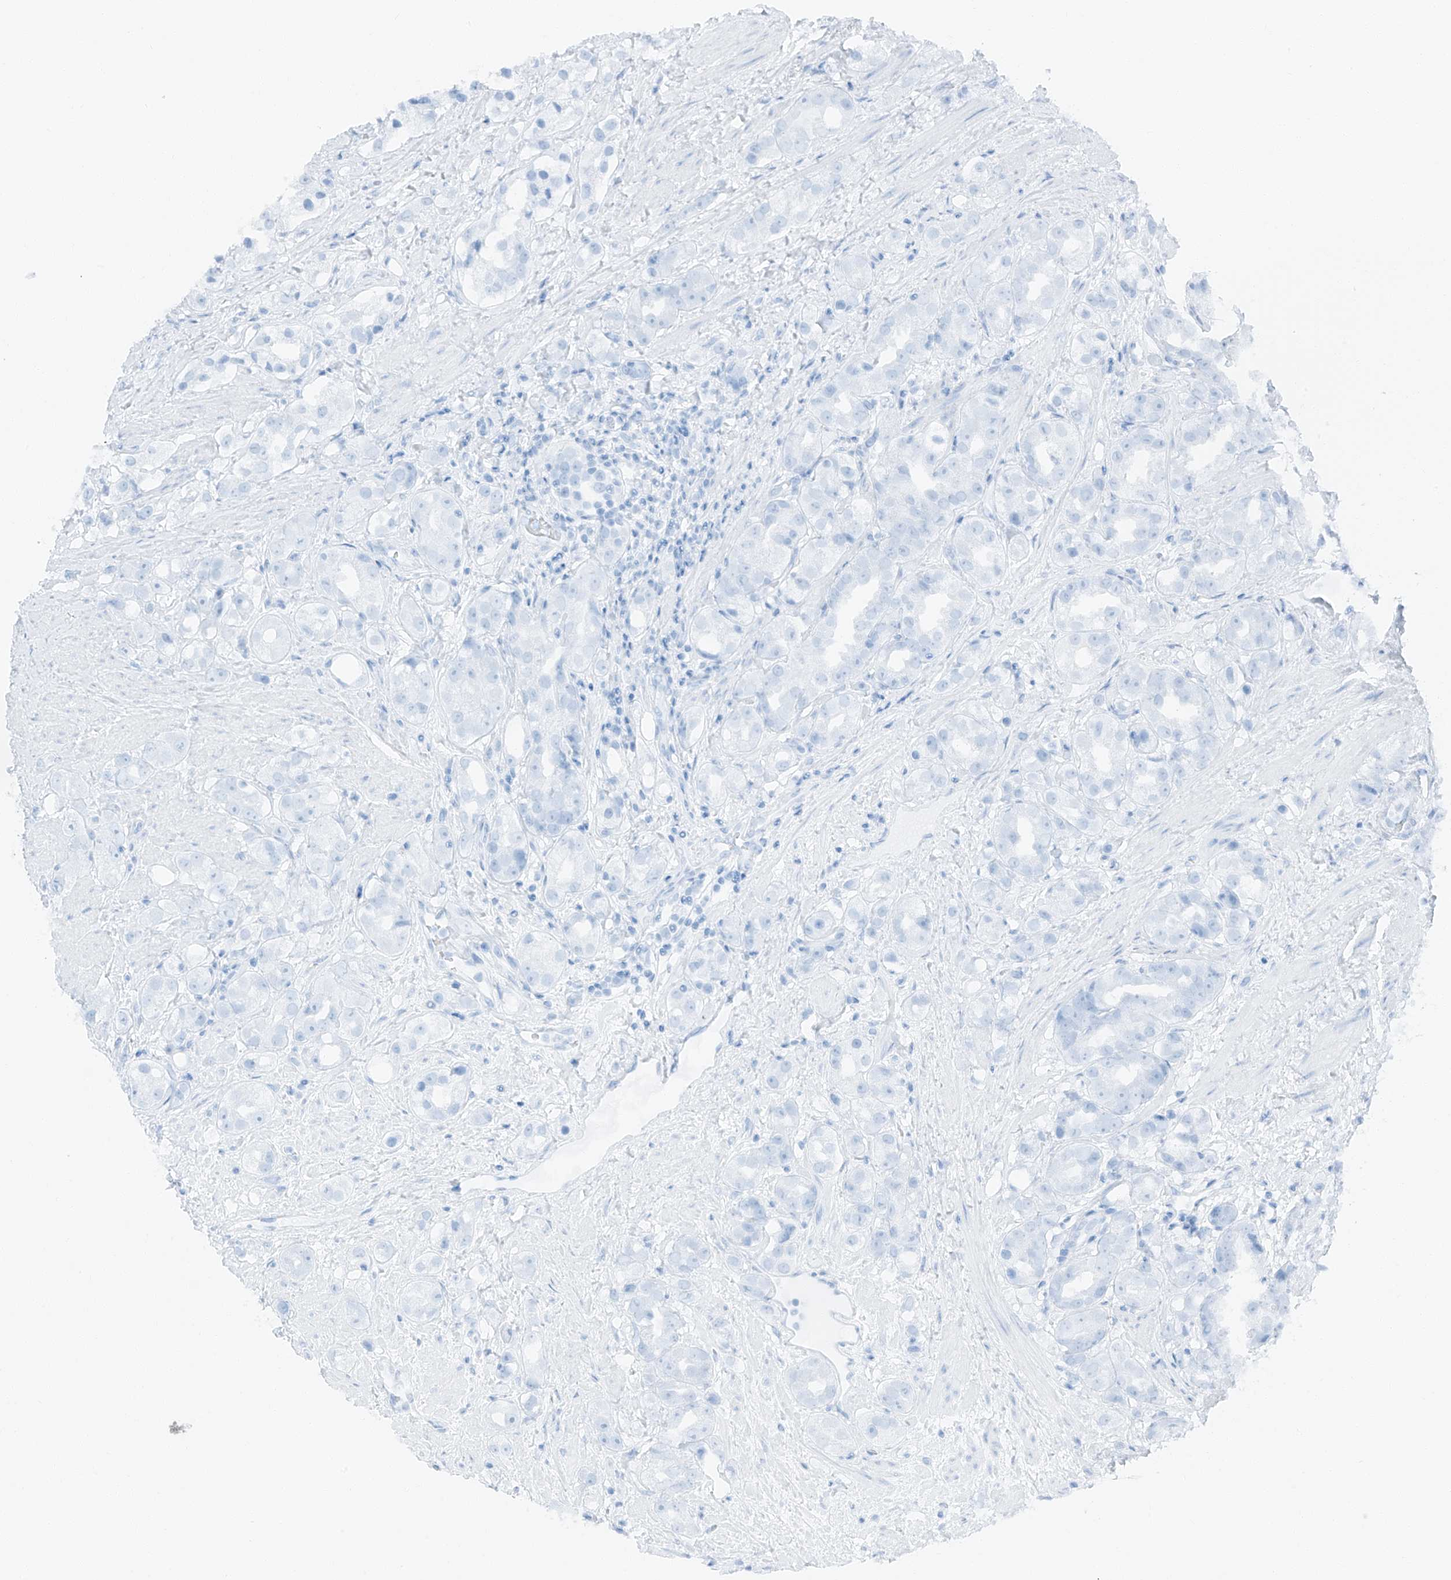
{"staining": {"intensity": "weak", "quantity": "25%-75%", "location": "cytoplasmic/membranous"}, "tissue": "prostate cancer", "cell_type": "Tumor cells", "image_type": "cancer", "snomed": [{"axis": "morphology", "description": "Adenocarcinoma, NOS"}, {"axis": "topography", "description": "Prostate"}], "caption": "Immunohistochemical staining of human prostate cancer displays low levels of weak cytoplasmic/membranous expression in about 25%-75% of tumor cells.", "gene": "CEP162", "patient": {"sex": "male", "age": 79}}